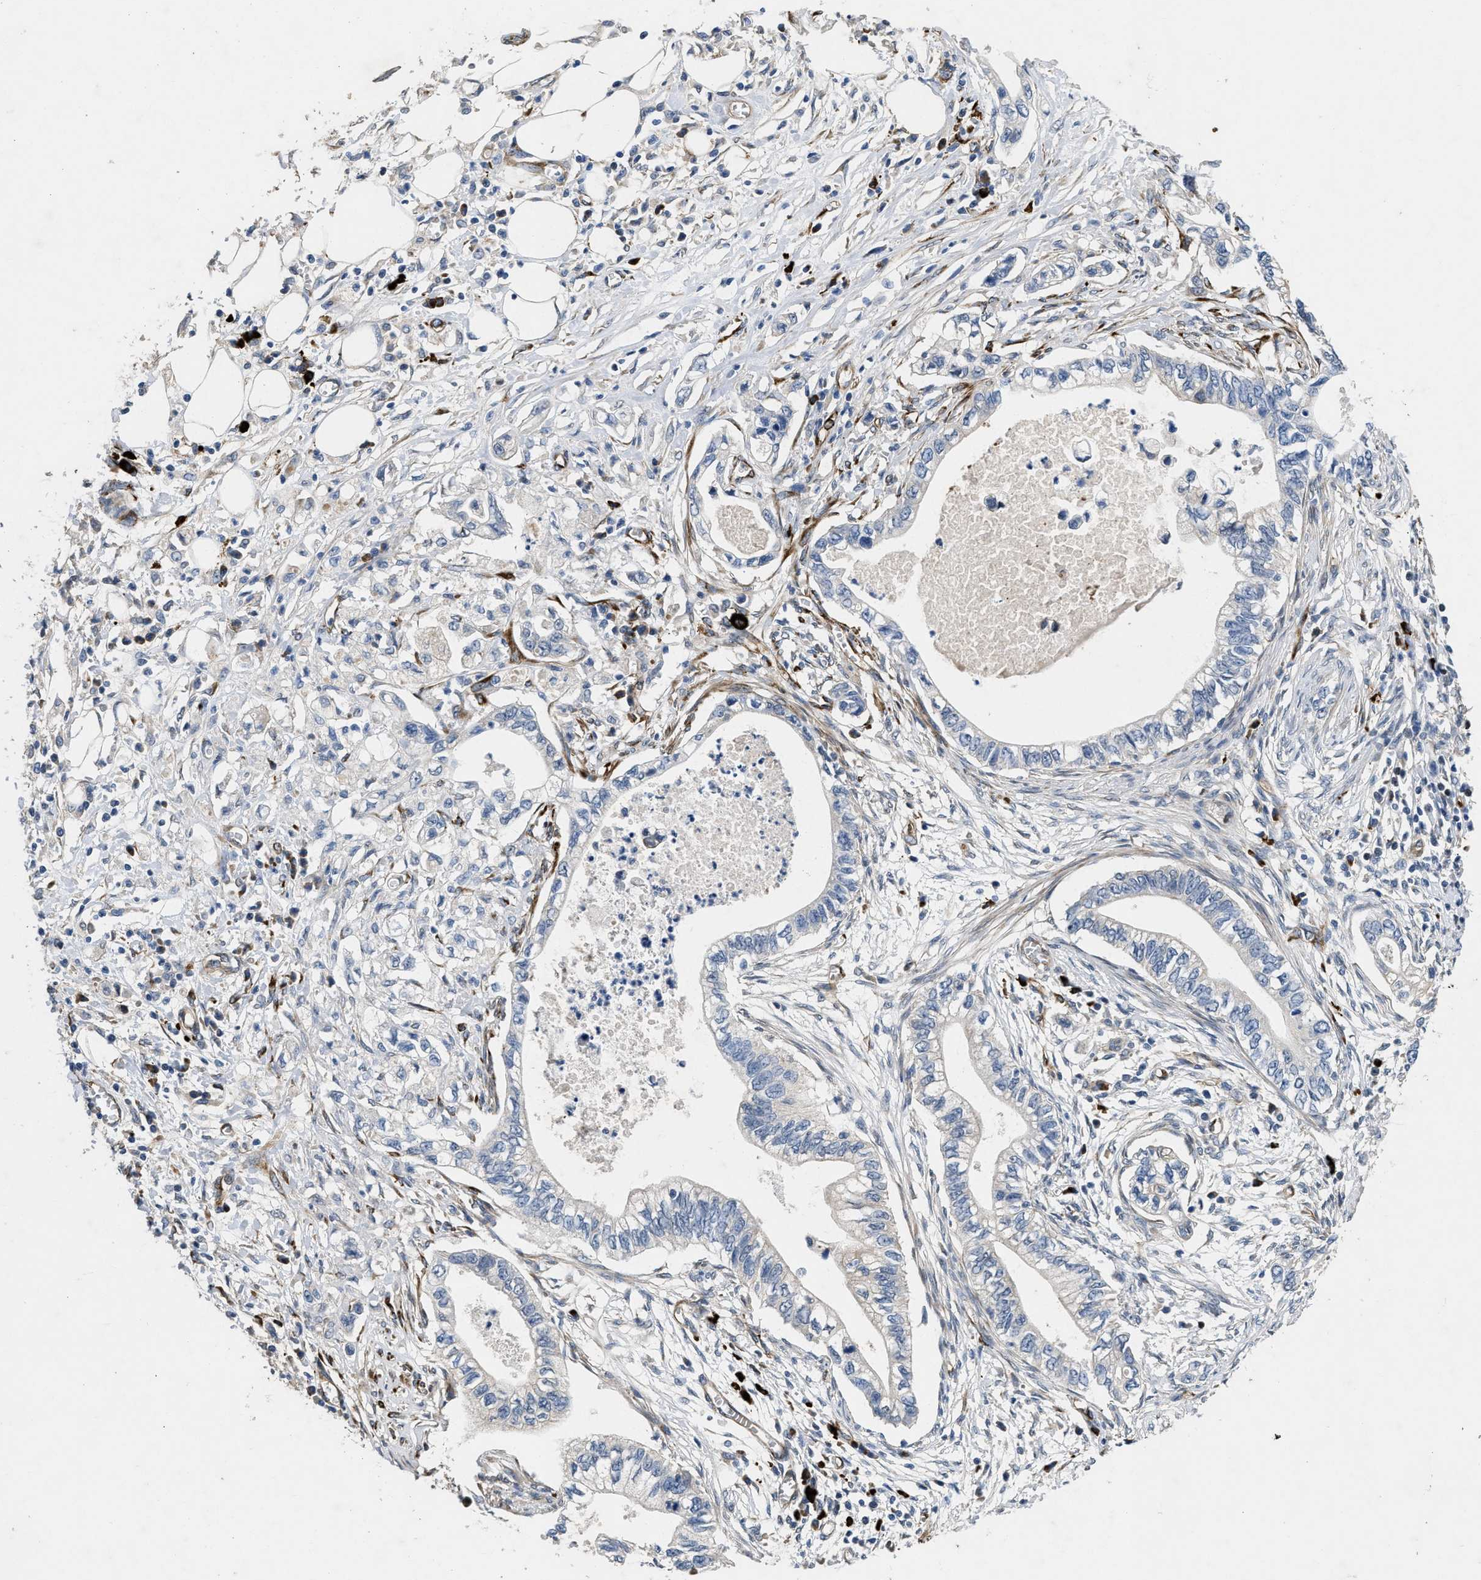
{"staining": {"intensity": "negative", "quantity": "none", "location": "none"}, "tissue": "pancreatic cancer", "cell_type": "Tumor cells", "image_type": "cancer", "snomed": [{"axis": "morphology", "description": "Adenocarcinoma, NOS"}, {"axis": "topography", "description": "Pancreas"}], "caption": "Adenocarcinoma (pancreatic) was stained to show a protein in brown. There is no significant staining in tumor cells. (Brightfield microscopy of DAB immunohistochemistry at high magnification).", "gene": "HSPA12B", "patient": {"sex": "male", "age": 56}}